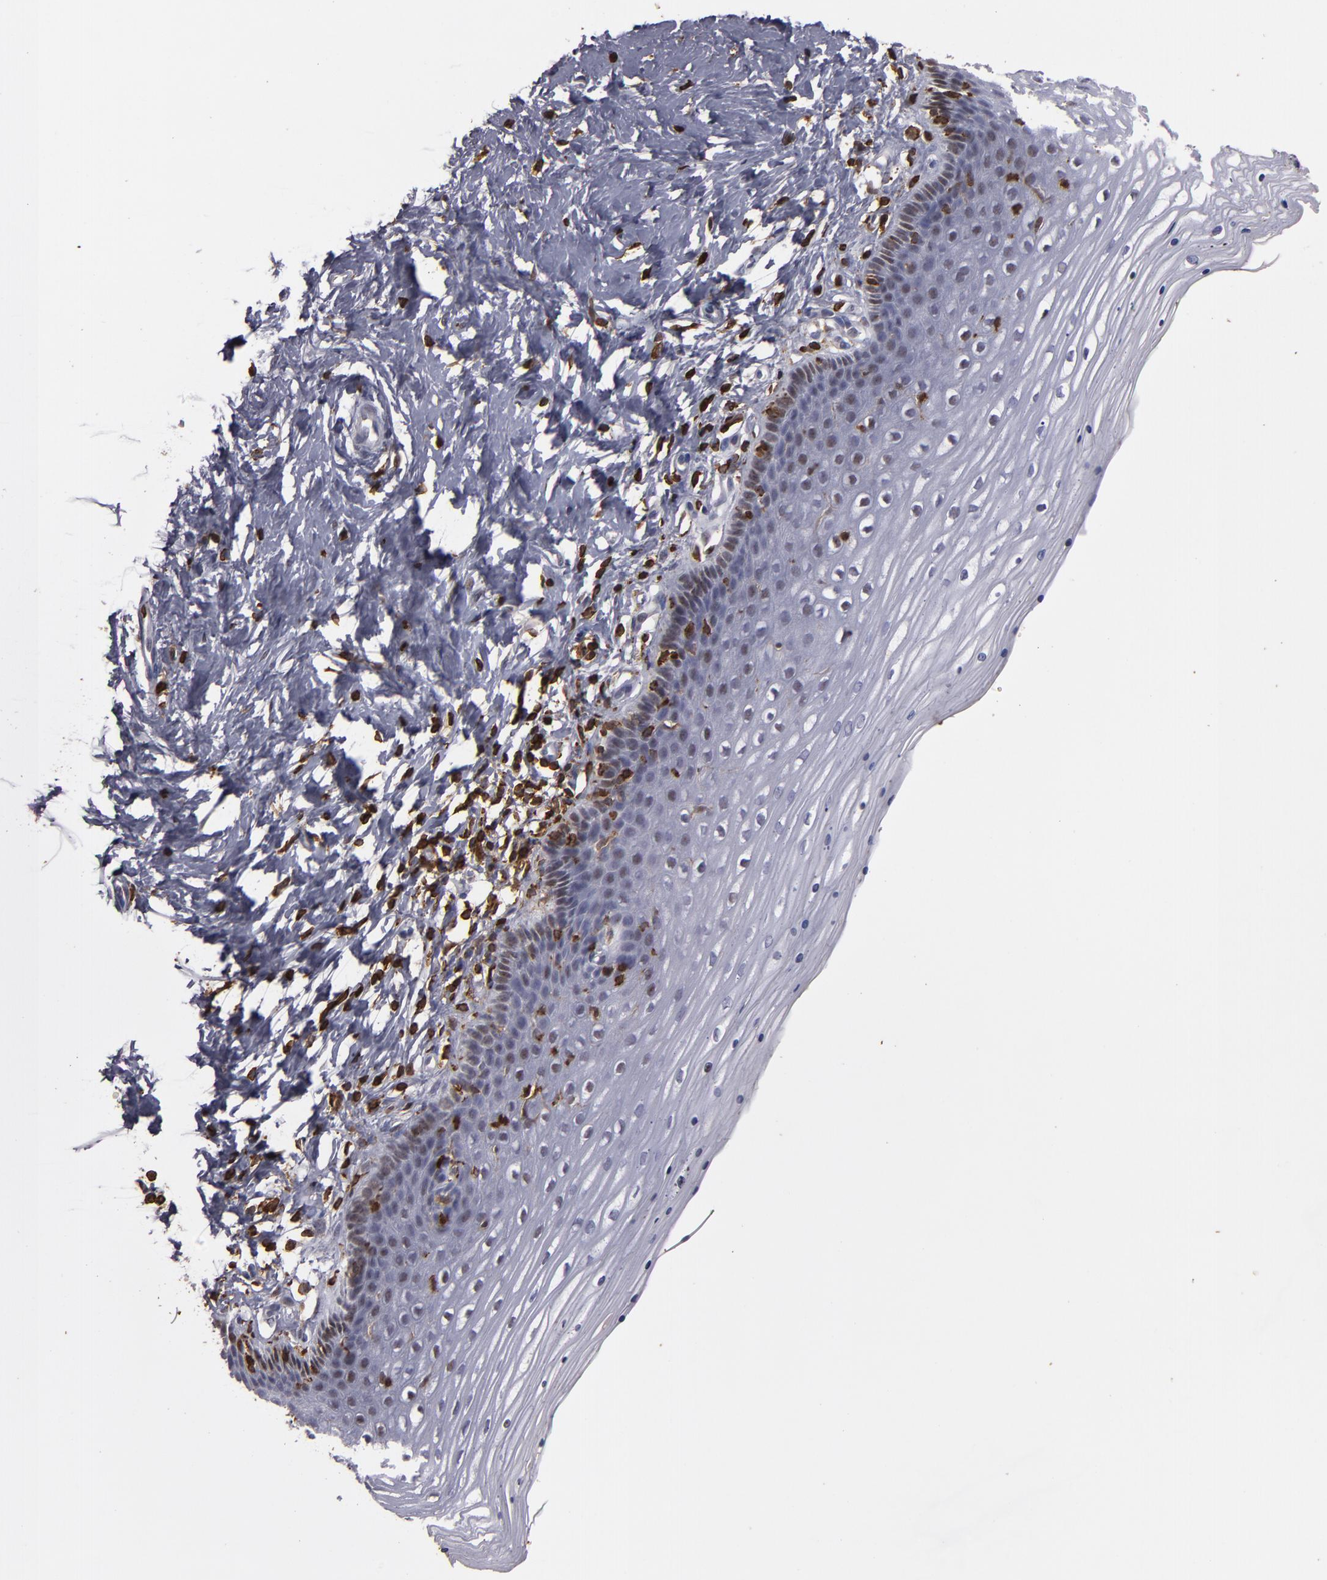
{"staining": {"intensity": "weak", "quantity": "25%-75%", "location": "nuclear"}, "tissue": "cervix", "cell_type": "Glandular cells", "image_type": "normal", "snomed": [{"axis": "morphology", "description": "Normal tissue, NOS"}, {"axis": "topography", "description": "Cervix"}], "caption": "Normal cervix demonstrates weak nuclear expression in approximately 25%-75% of glandular cells (DAB (3,3'-diaminobenzidine) IHC with brightfield microscopy, high magnification)..", "gene": "WAS", "patient": {"sex": "female", "age": 39}}